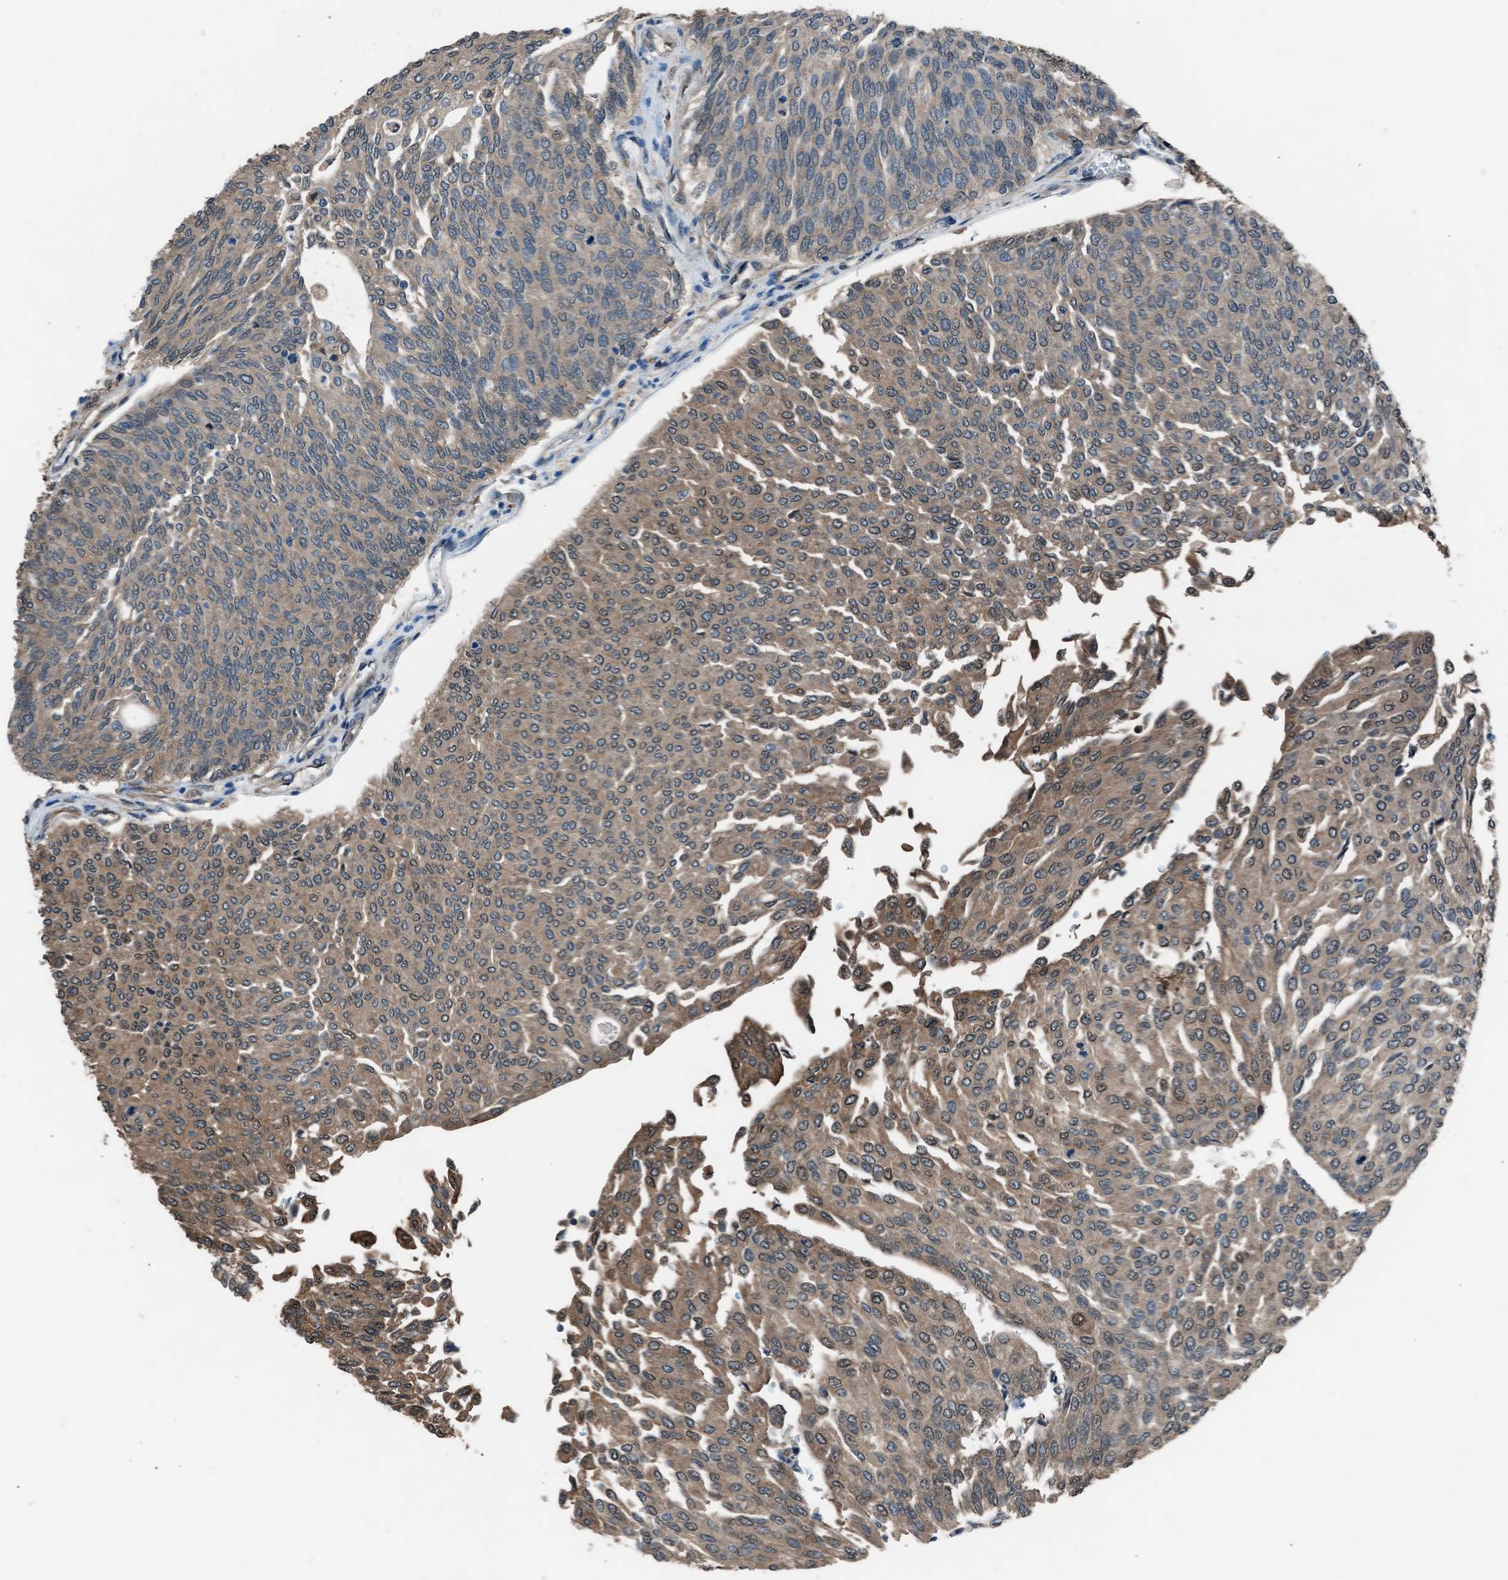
{"staining": {"intensity": "moderate", "quantity": ">75%", "location": "cytoplasmic/membranous,nuclear"}, "tissue": "urothelial cancer", "cell_type": "Tumor cells", "image_type": "cancer", "snomed": [{"axis": "morphology", "description": "Urothelial carcinoma, Low grade"}, {"axis": "topography", "description": "Urinary bladder"}], "caption": "DAB (3,3'-diaminobenzidine) immunohistochemical staining of urothelial cancer exhibits moderate cytoplasmic/membranous and nuclear protein expression in about >75% of tumor cells.", "gene": "YWHAG", "patient": {"sex": "female", "age": 79}}